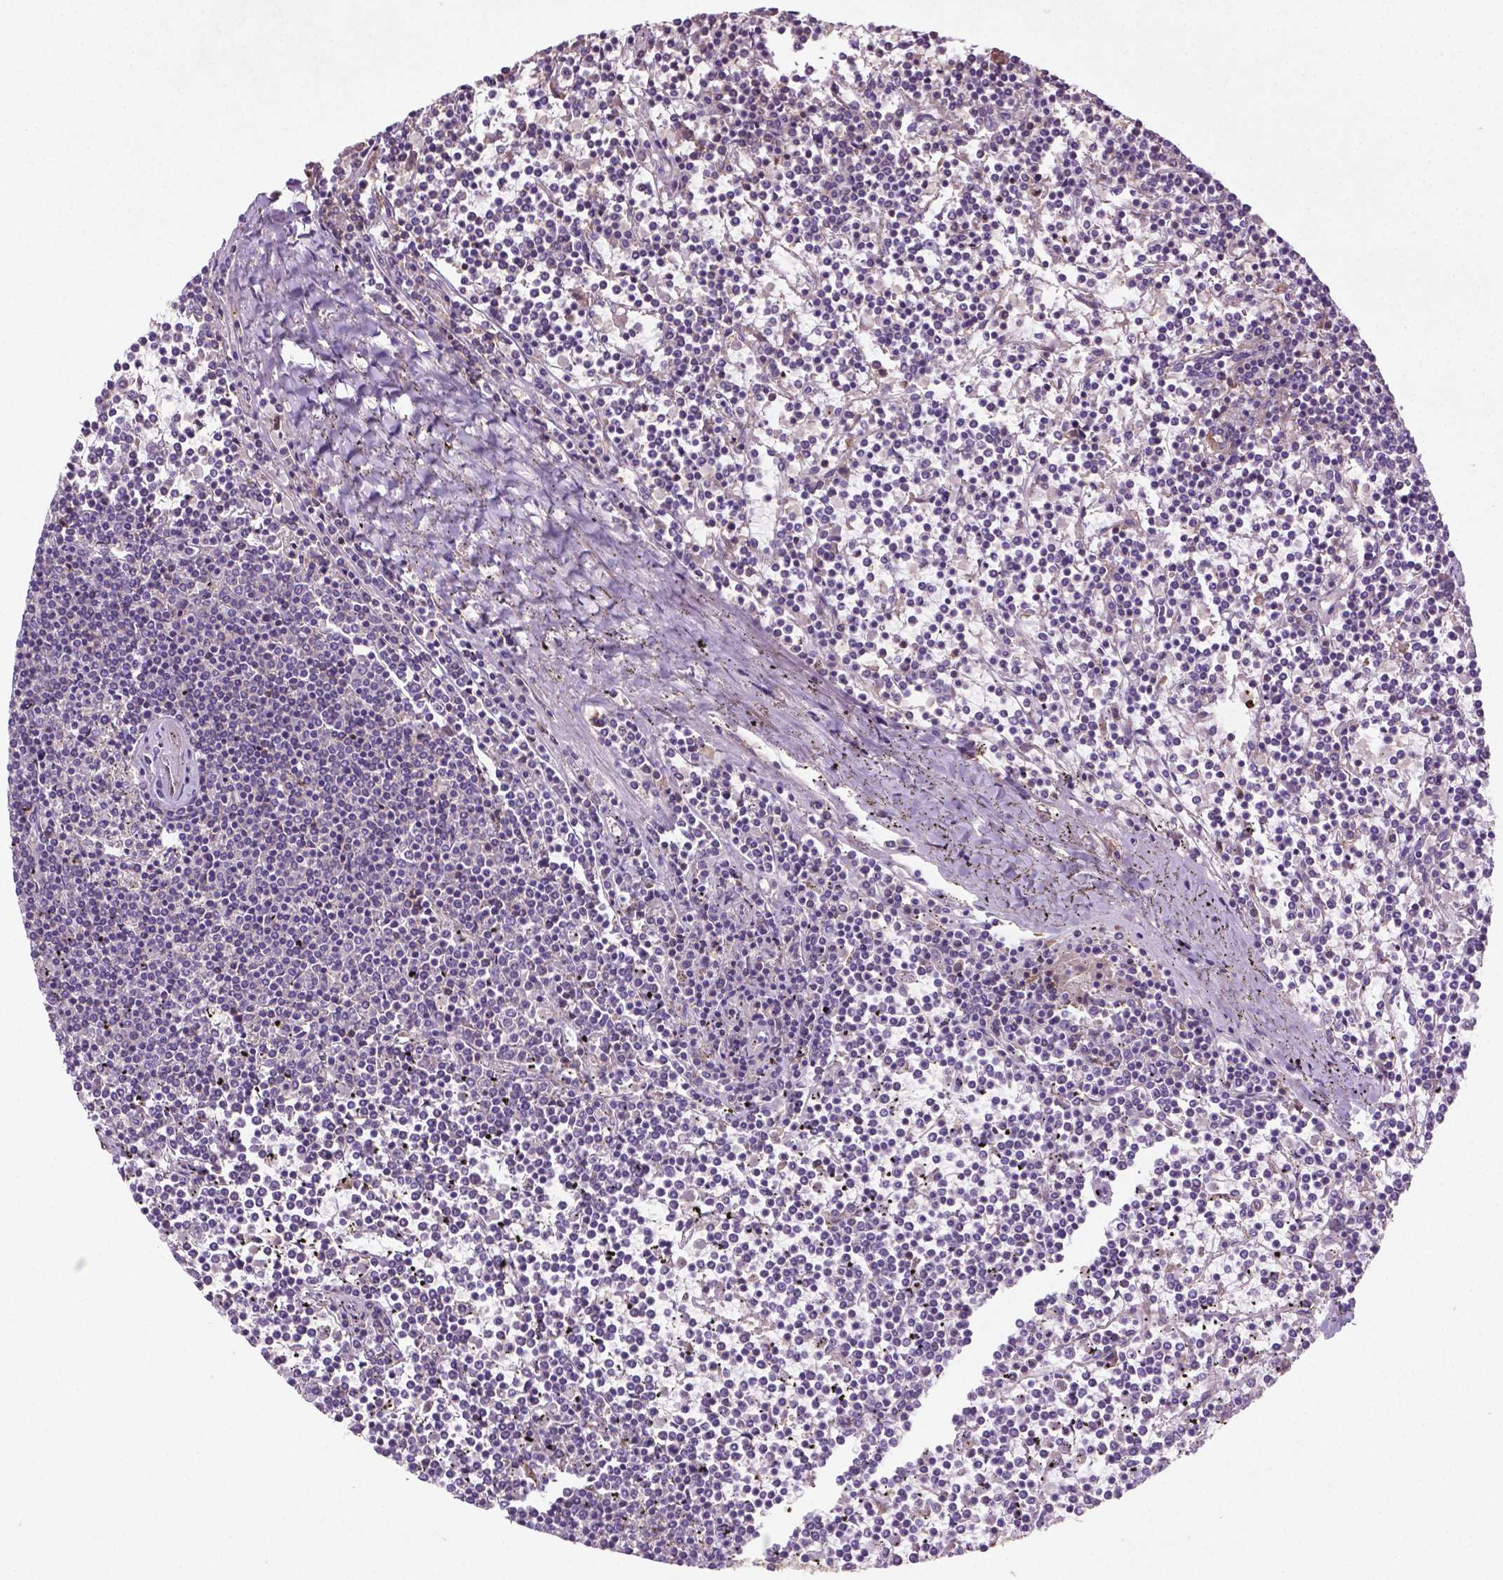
{"staining": {"intensity": "negative", "quantity": "none", "location": "none"}, "tissue": "lymphoma", "cell_type": "Tumor cells", "image_type": "cancer", "snomed": [{"axis": "morphology", "description": "Malignant lymphoma, non-Hodgkin's type, Low grade"}, {"axis": "topography", "description": "Spleen"}], "caption": "This is an immunohistochemistry histopathology image of human lymphoma. There is no staining in tumor cells.", "gene": "BMP4", "patient": {"sex": "female", "age": 19}}